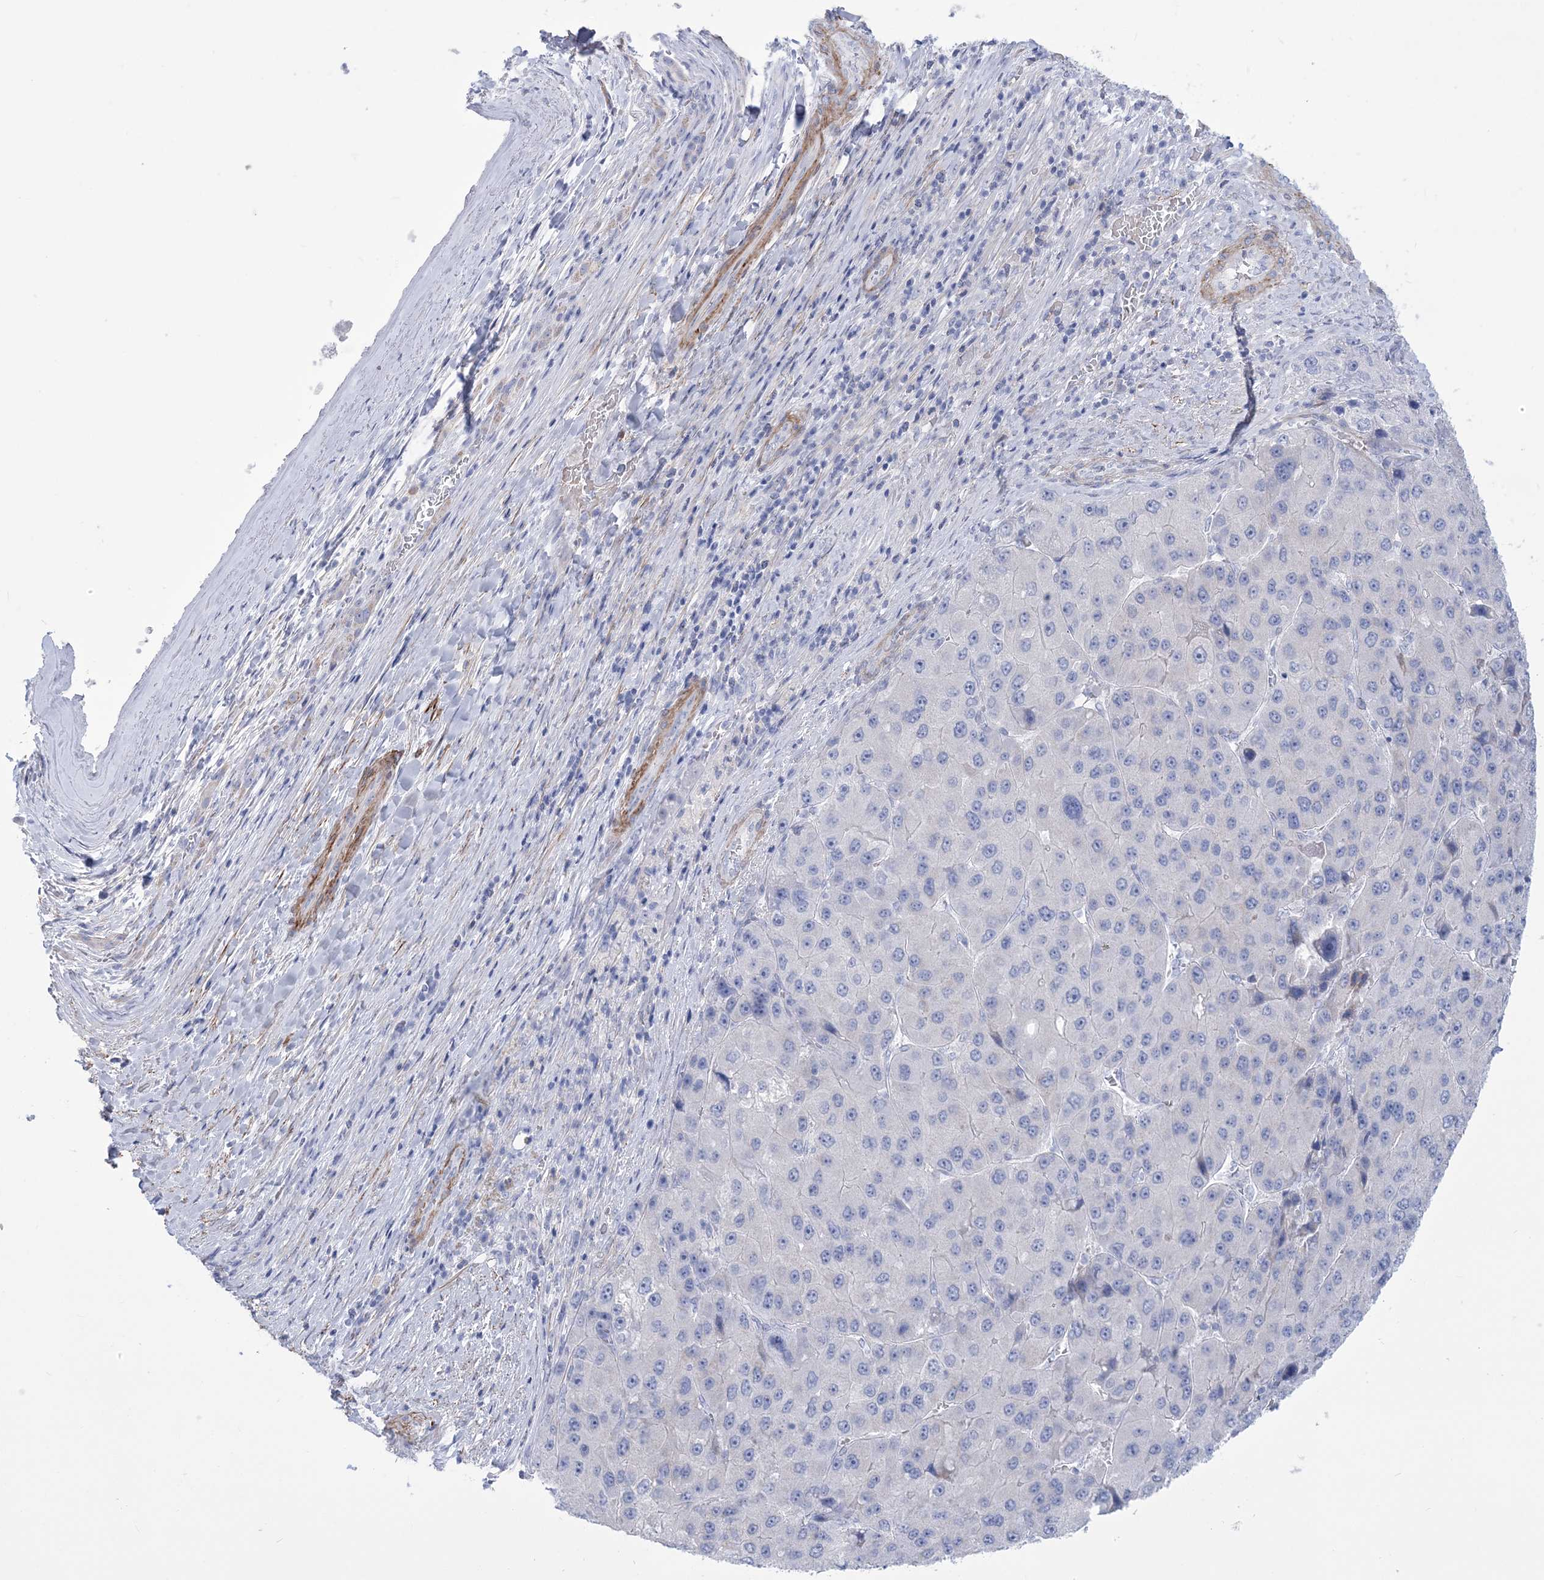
{"staining": {"intensity": "negative", "quantity": "none", "location": "none"}, "tissue": "liver cancer", "cell_type": "Tumor cells", "image_type": "cancer", "snomed": [{"axis": "morphology", "description": "Carcinoma, Hepatocellular, NOS"}, {"axis": "topography", "description": "Liver"}], "caption": "Photomicrograph shows no protein staining in tumor cells of liver hepatocellular carcinoma tissue. The staining is performed using DAB brown chromogen with nuclei counter-stained in using hematoxylin.", "gene": "WDR74", "patient": {"sex": "female", "age": 73}}